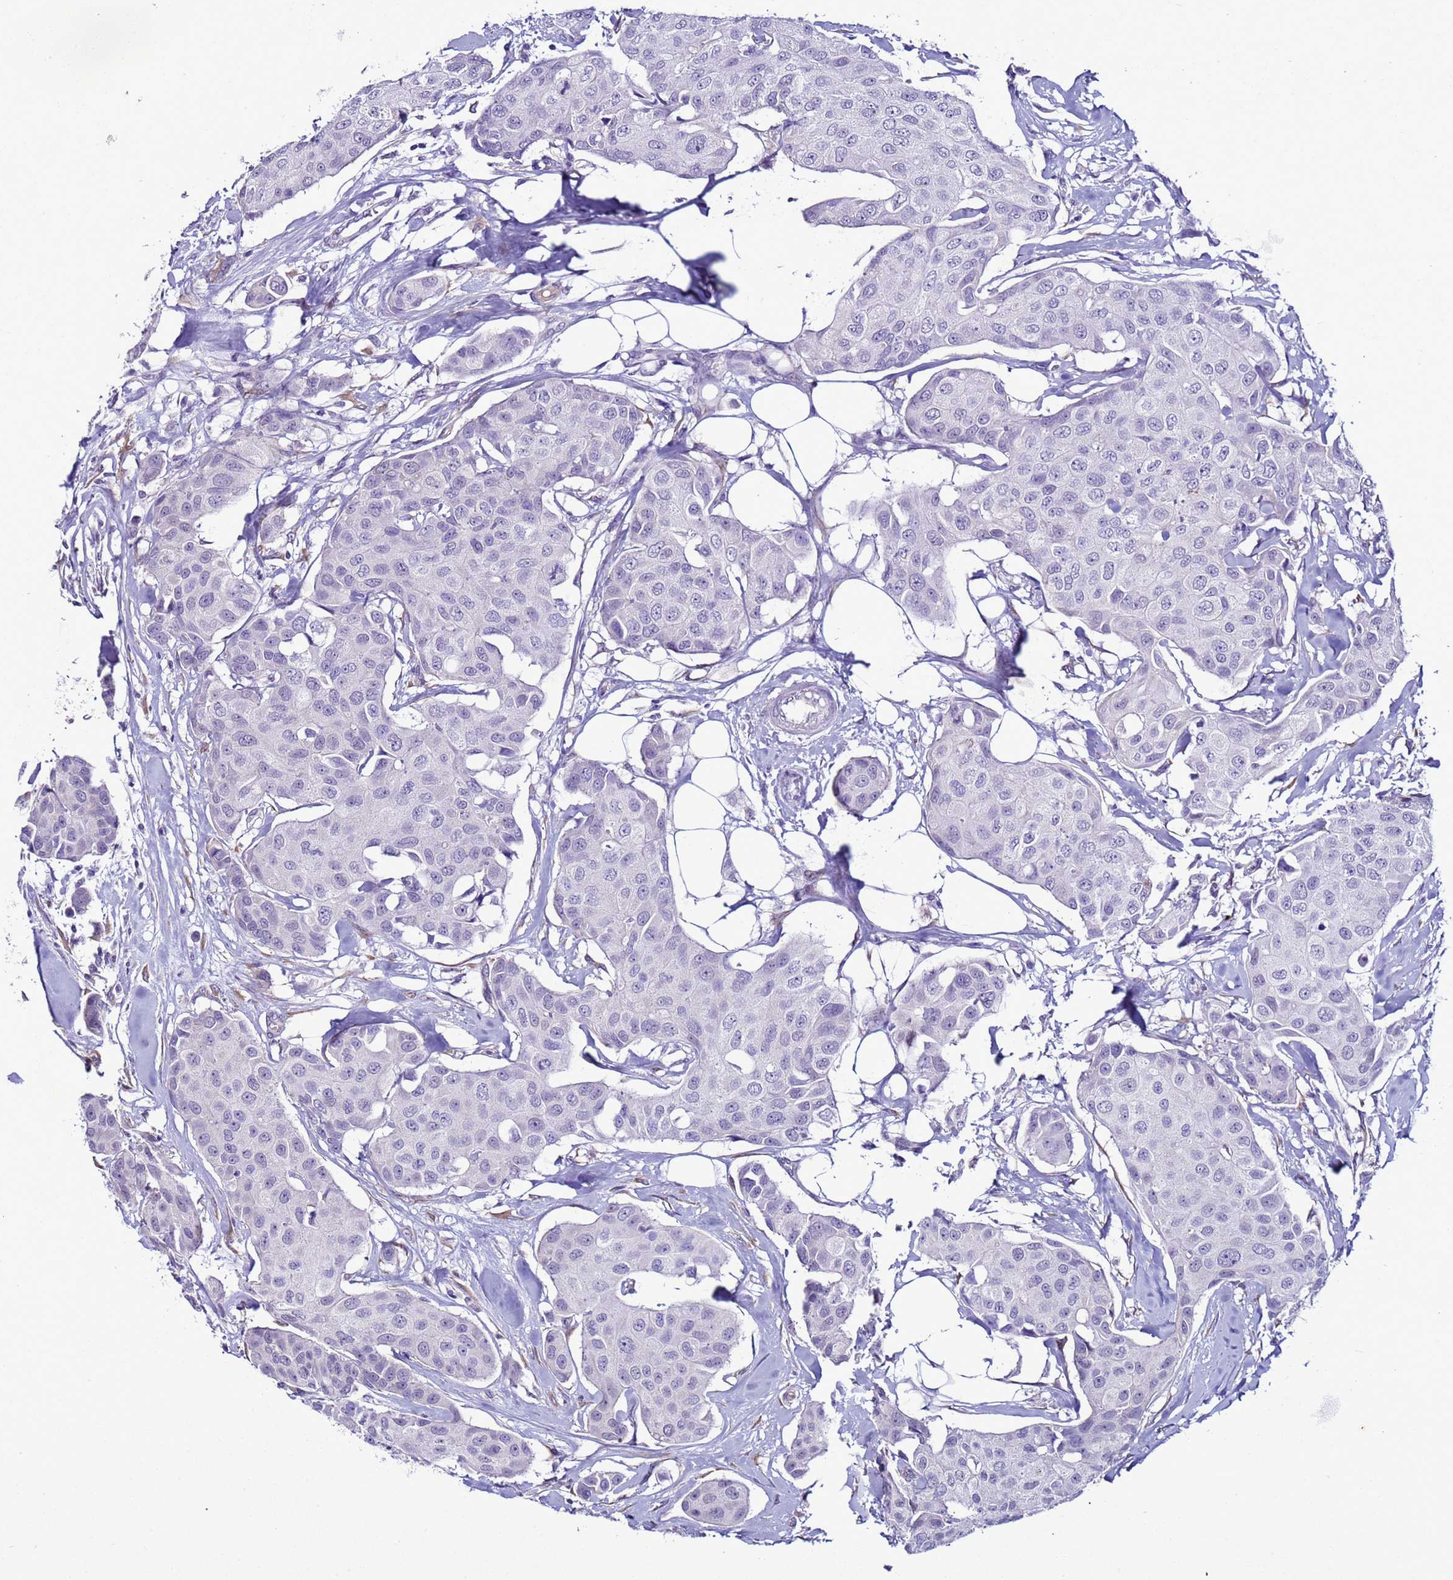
{"staining": {"intensity": "negative", "quantity": "none", "location": "none"}, "tissue": "breast cancer", "cell_type": "Tumor cells", "image_type": "cancer", "snomed": [{"axis": "morphology", "description": "Duct carcinoma"}, {"axis": "topography", "description": "Breast"}, {"axis": "topography", "description": "Lymph node"}], "caption": "Tumor cells show no significant protein staining in intraductal carcinoma (breast).", "gene": "LRRC10B", "patient": {"sex": "female", "age": 80}}